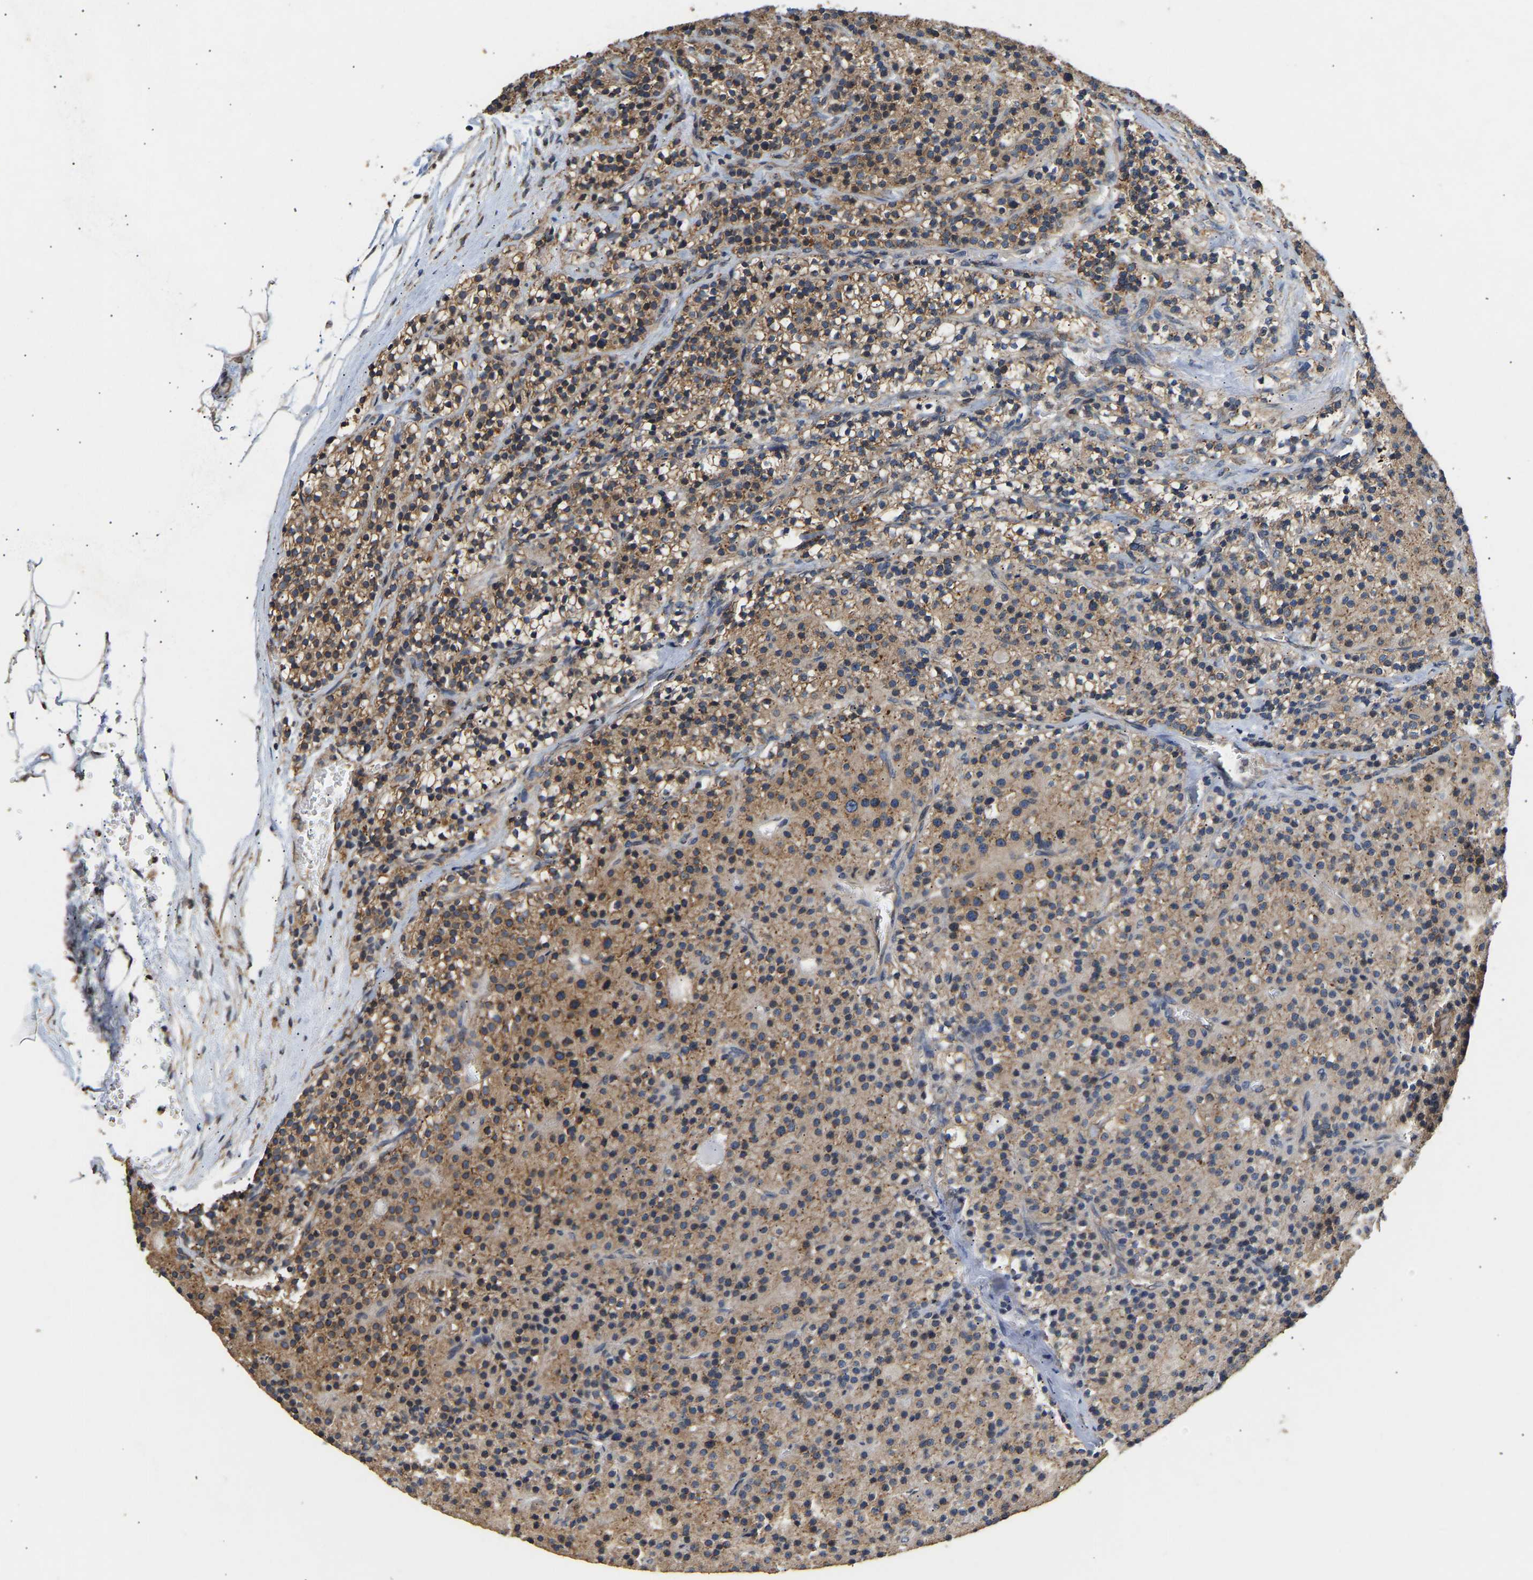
{"staining": {"intensity": "moderate", "quantity": ">75%", "location": "cytoplasmic/membranous"}, "tissue": "parathyroid gland", "cell_type": "Glandular cells", "image_type": "normal", "snomed": [{"axis": "morphology", "description": "Normal tissue, NOS"}, {"axis": "morphology", "description": "Adenoma, NOS"}, {"axis": "topography", "description": "Parathyroid gland"}], "caption": "Protein expression analysis of unremarkable parathyroid gland exhibits moderate cytoplasmic/membranous staining in about >75% of glandular cells. (DAB IHC with brightfield microscopy, high magnification).", "gene": "AIMP2", "patient": {"sex": "male", "age": 75}}